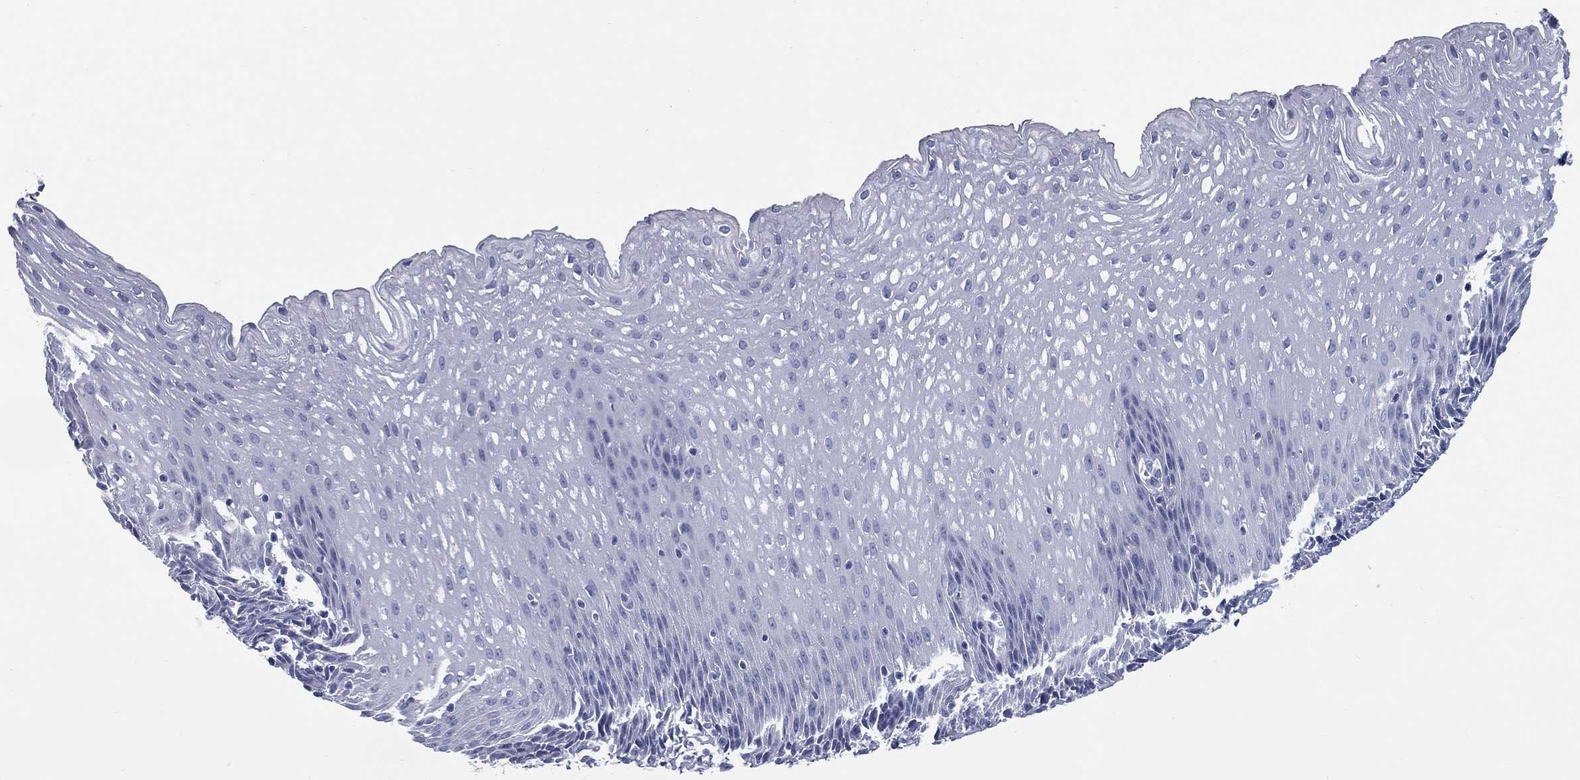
{"staining": {"intensity": "negative", "quantity": "none", "location": "none"}, "tissue": "esophagus", "cell_type": "Squamous epithelial cells", "image_type": "normal", "snomed": [{"axis": "morphology", "description": "Normal tissue, NOS"}, {"axis": "topography", "description": "Esophagus"}], "caption": "IHC micrograph of unremarkable esophagus stained for a protein (brown), which shows no expression in squamous epithelial cells. The staining is performed using DAB (3,3'-diaminobenzidine) brown chromogen with nuclei counter-stained in using hematoxylin.", "gene": "KIRREL2", "patient": {"sex": "female", "age": 64}}